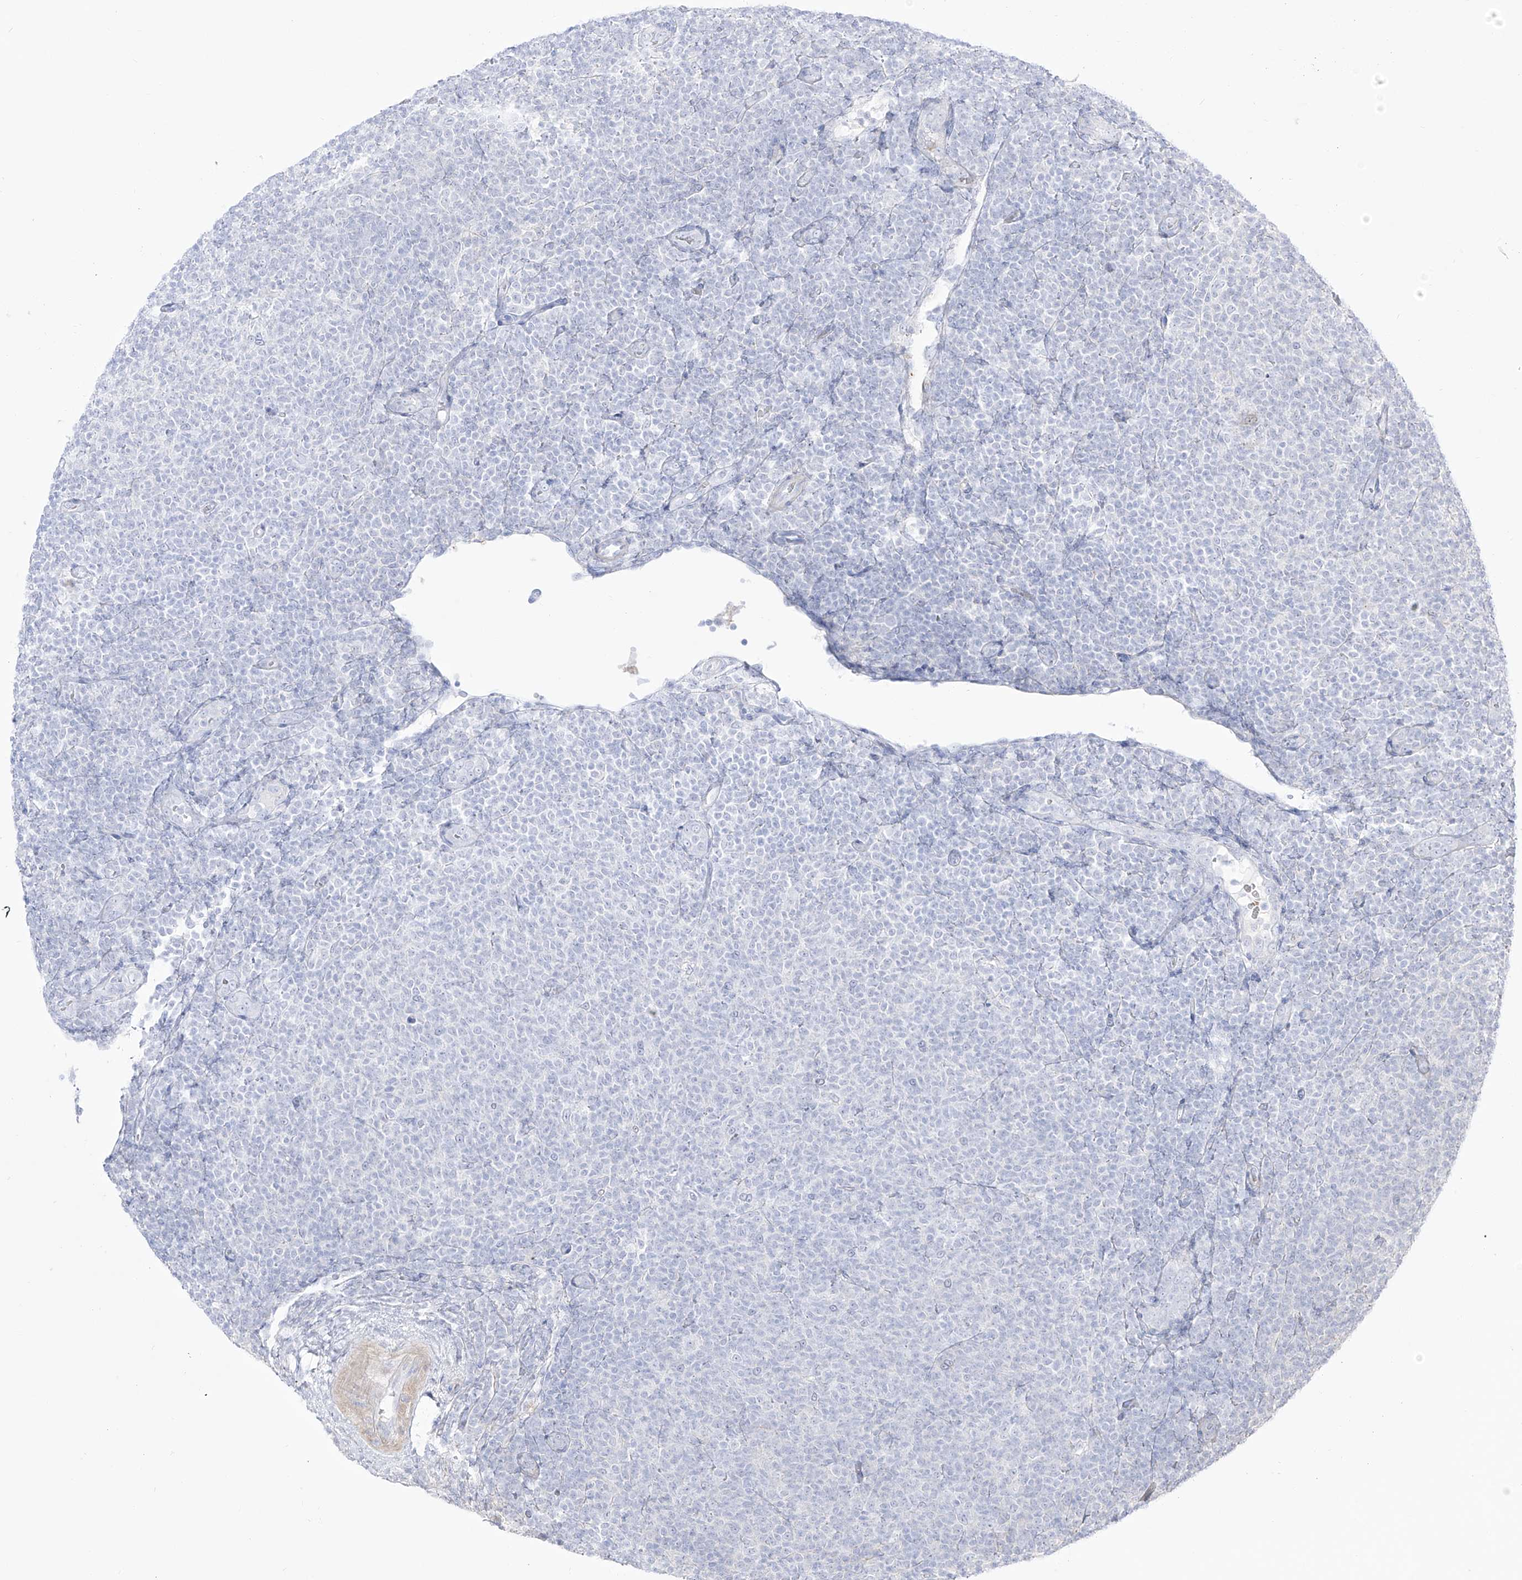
{"staining": {"intensity": "negative", "quantity": "none", "location": "none"}, "tissue": "lymphoma", "cell_type": "Tumor cells", "image_type": "cancer", "snomed": [{"axis": "morphology", "description": "Malignant lymphoma, non-Hodgkin's type, Low grade"}, {"axis": "topography", "description": "Lymph node"}], "caption": "Tumor cells are negative for protein expression in human low-grade malignant lymphoma, non-Hodgkin's type. The staining is performed using DAB brown chromogen with nuclei counter-stained in using hematoxylin.", "gene": "ZGRF1", "patient": {"sex": "male", "age": 66}}